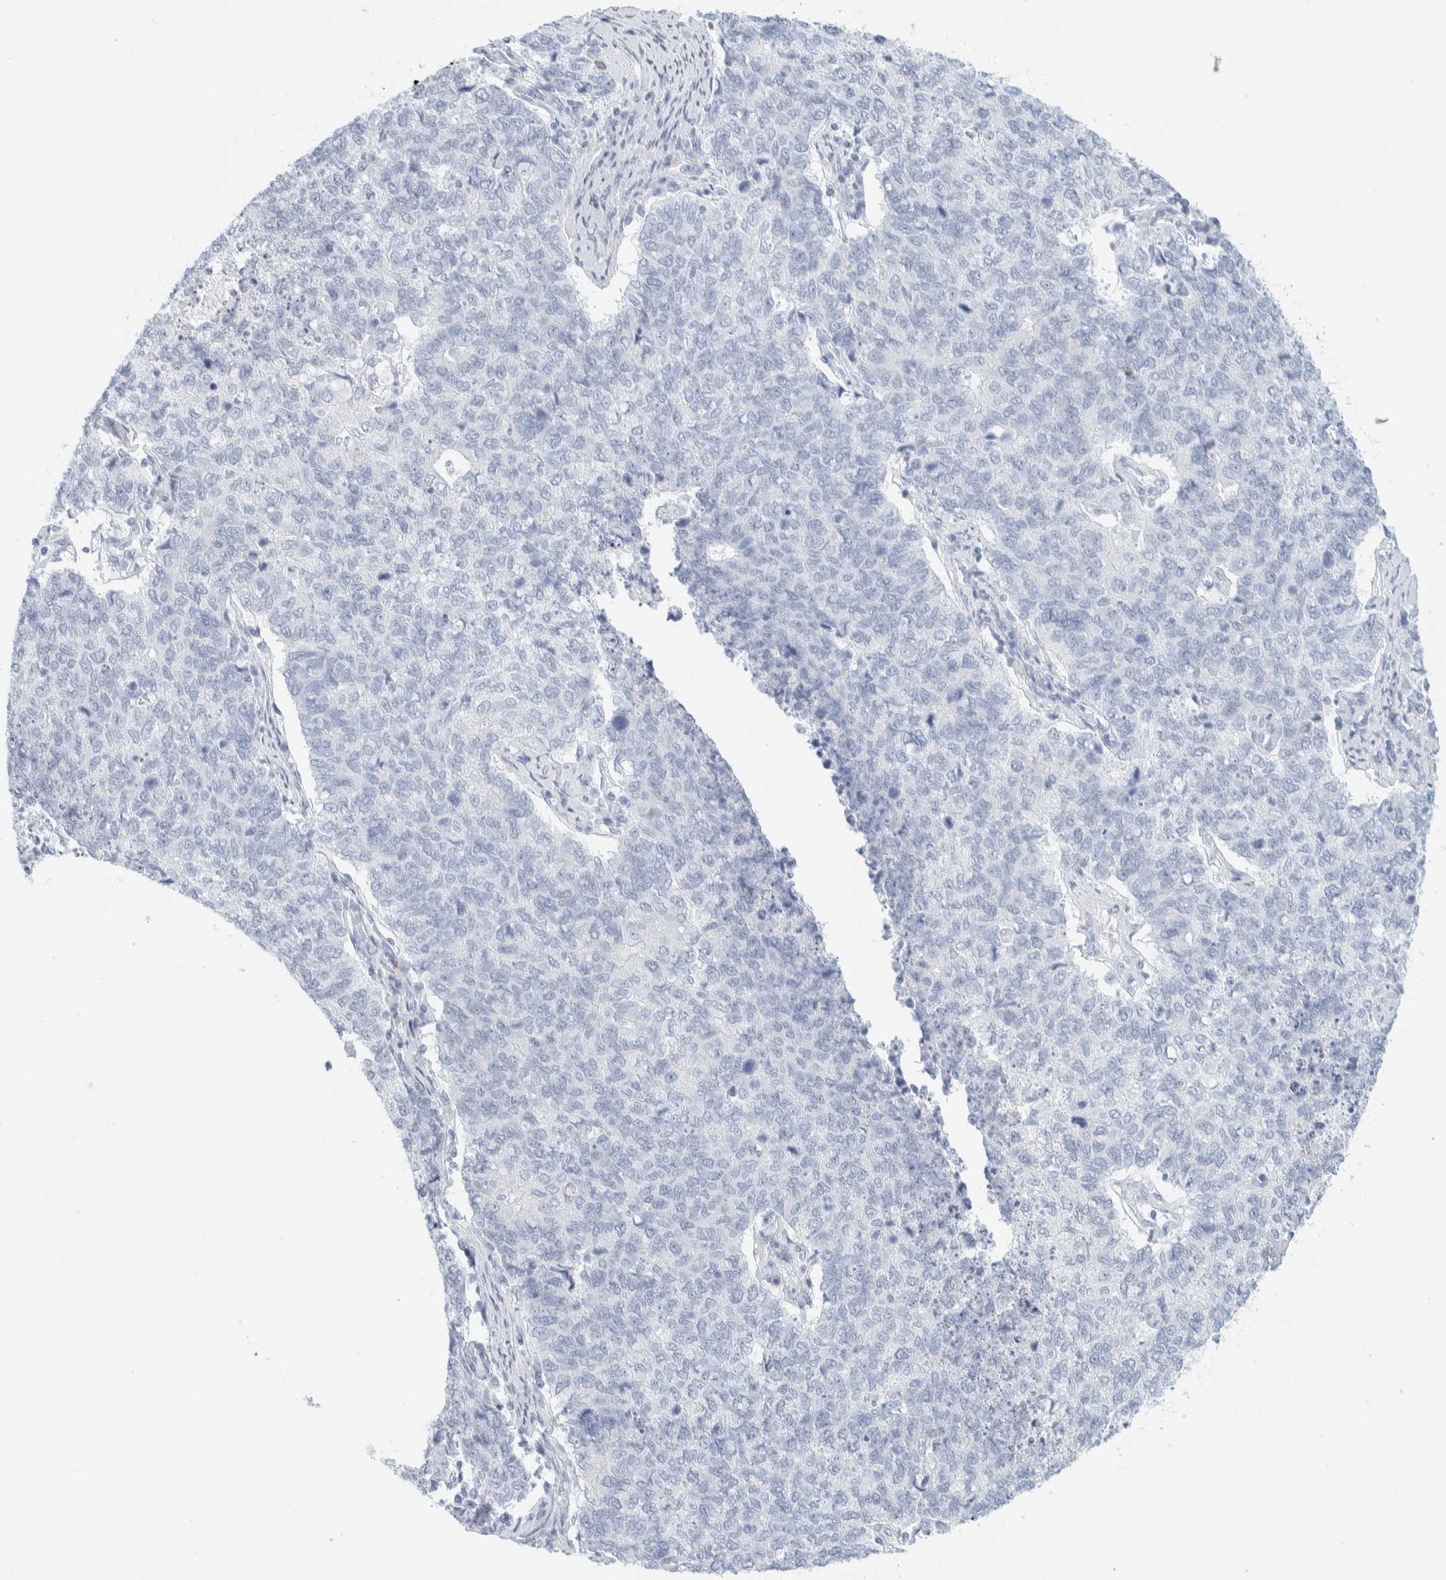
{"staining": {"intensity": "negative", "quantity": "none", "location": "none"}, "tissue": "cervical cancer", "cell_type": "Tumor cells", "image_type": "cancer", "snomed": [{"axis": "morphology", "description": "Squamous cell carcinoma, NOS"}, {"axis": "topography", "description": "Cervix"}], "caption": "Image shows no protein positivity in tumor cells of cervical cancer tissue.", "gene": "ATCAY", "patient": {"sex": "female", "age": 63}}